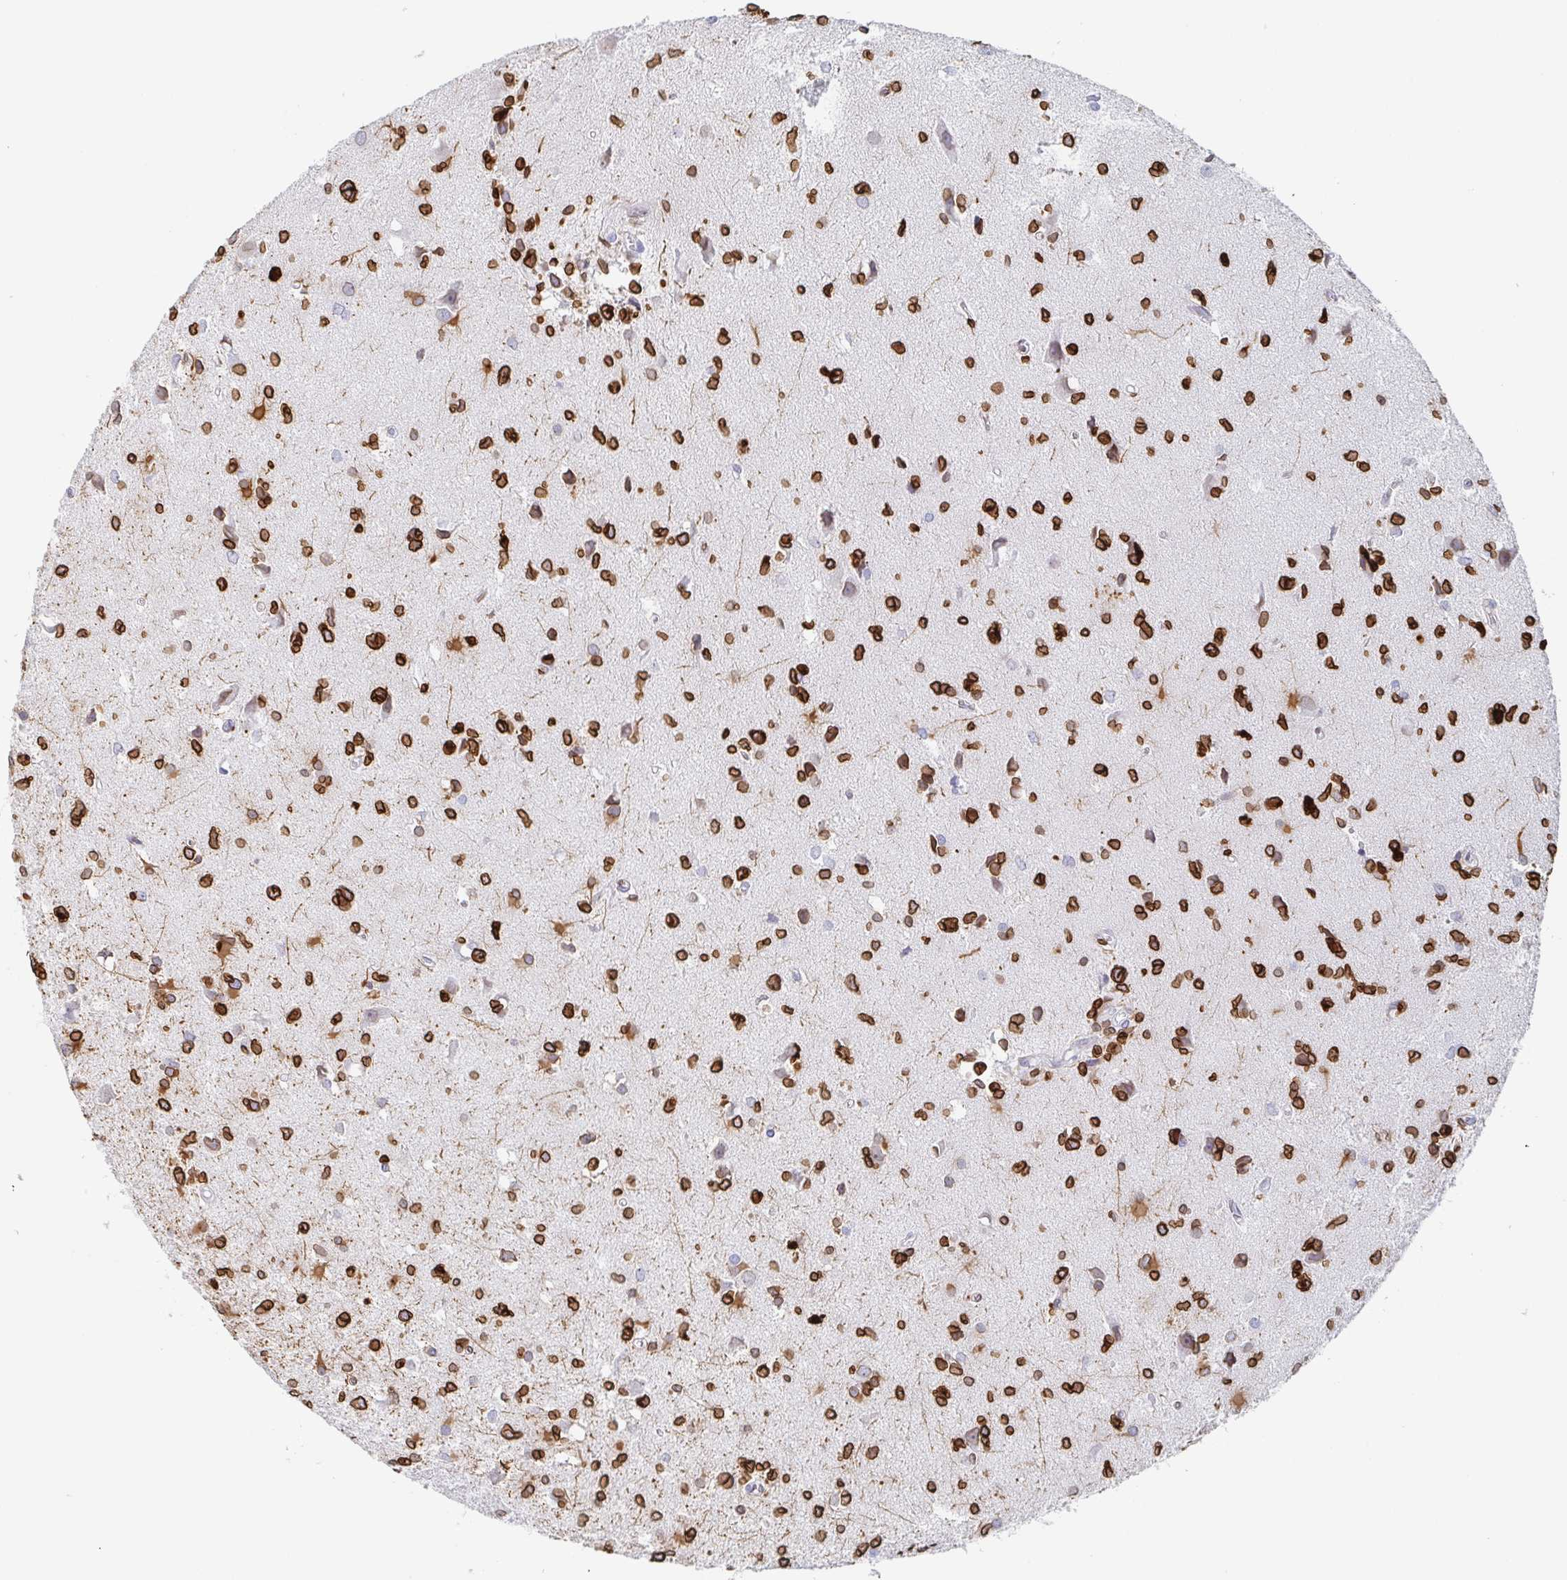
{"staining": {"intensity": "strong", "quantity": ">75%", "location": "cytoplasmic/membranous,nuclear"}, "tissue": "glioma", "cell_type": "Tumor cells", "image_type": "cancer", "snomed": [{"axis": "morphology", "description": "Glioma, malignant, High grade"}, {"axis": "topography", "description": "Brain"}], "caption": "Glioma tissue demonstrates strong cytoplasmic/membranous and nuclear positivity in about >75% of tumor cells", "gene": "BTBD7", "patient": {"sex": "male", "age": 23}}